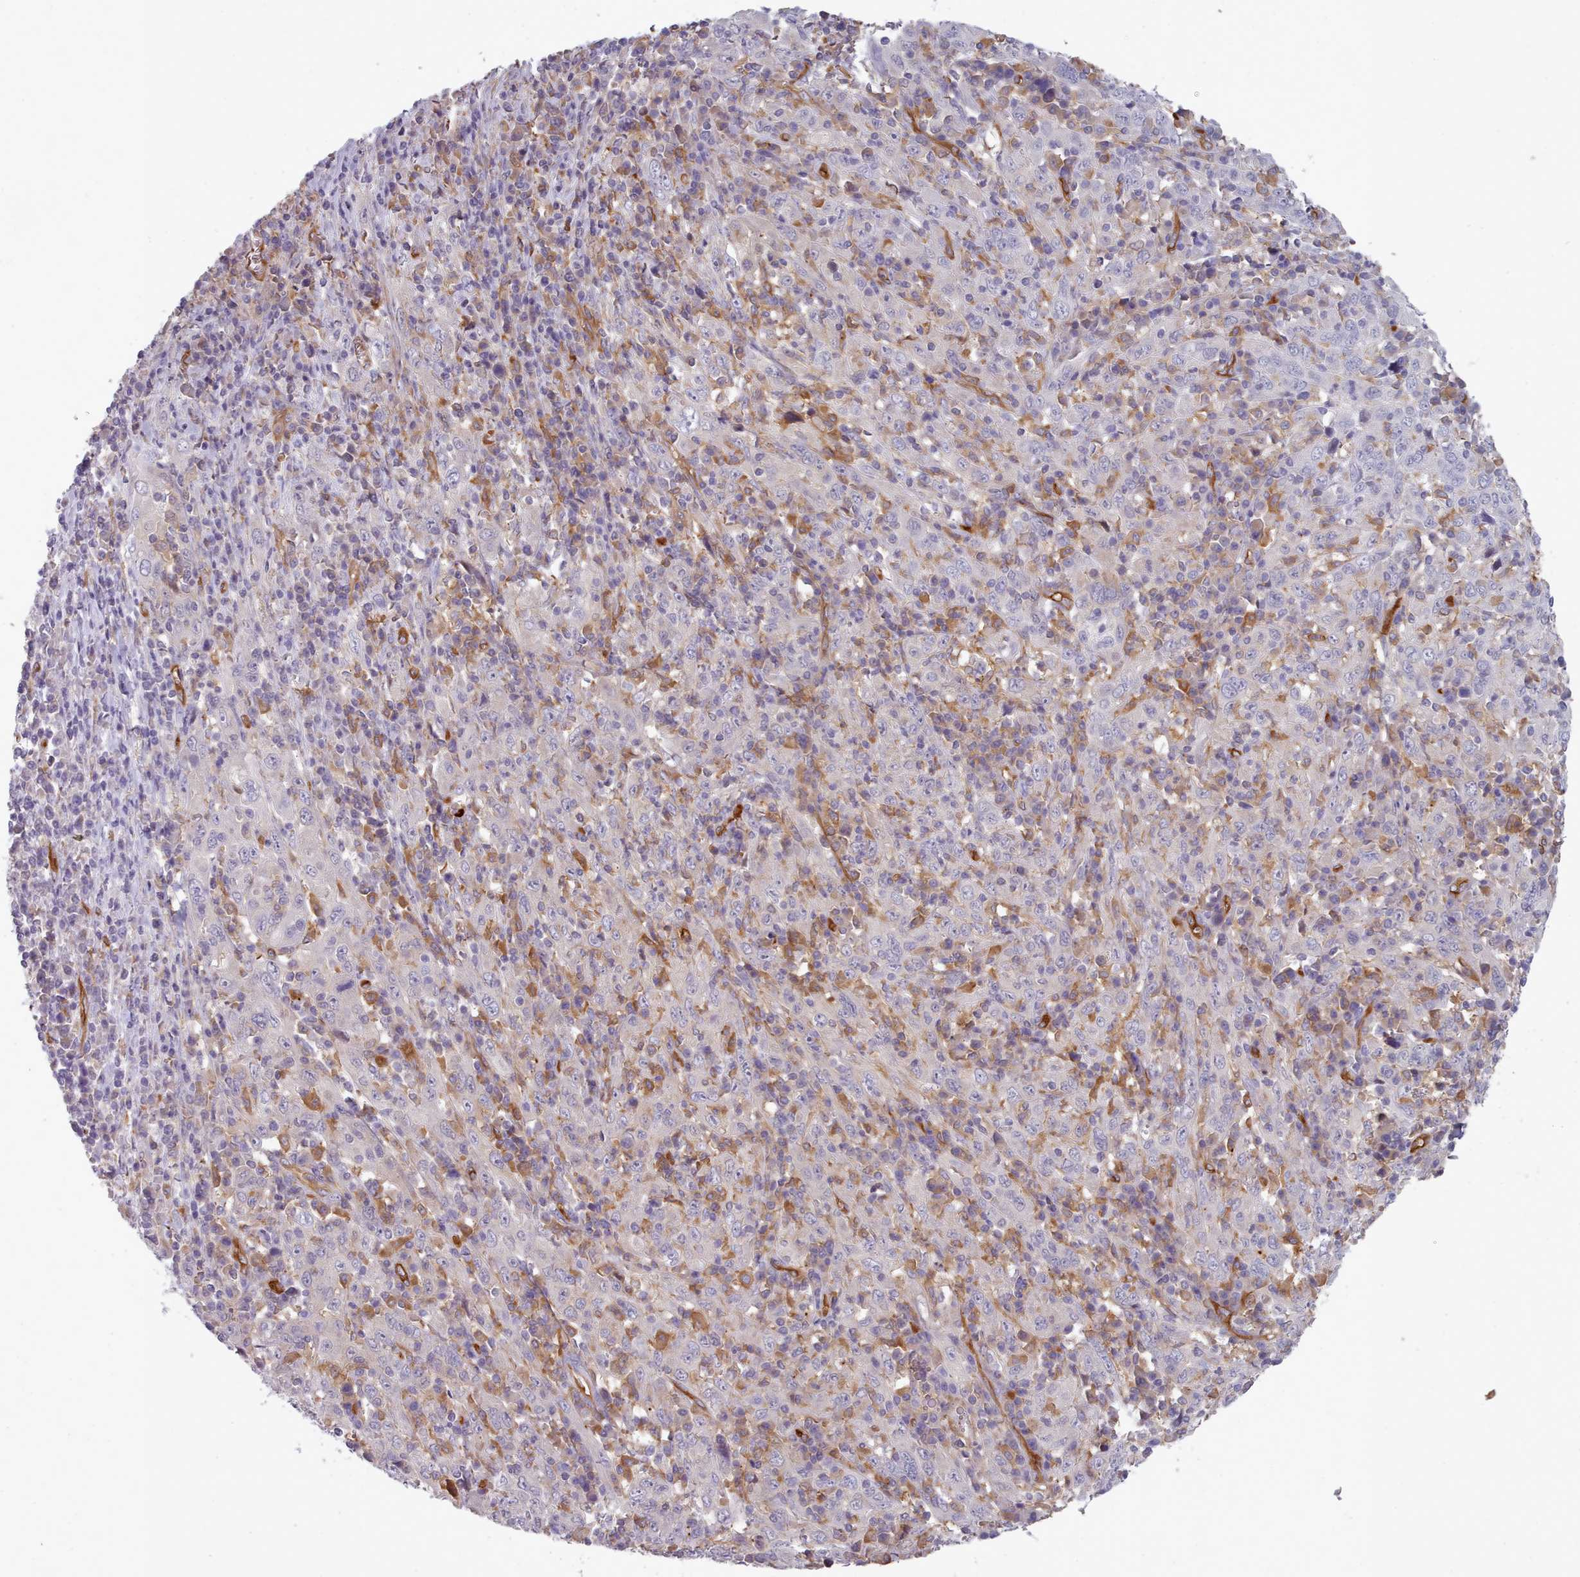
{"staining": {"intensity": "negative", "quantity": "none", "location": "none"}, "tissue": "cervical cancer", "cell_type": "Tumor cells", "image_type": "cancer", "snomed": [{"axis": "morphology", "description": "Squamous cell carcinoma, NOS"}, {"axis": "topography", "description": "Cervix"}], "caption": "Tumor cells show no significant staining in cervical cancer (squamous cell carcinoma).", "gene": "CD300LF", "patient": {"sex": "female", "age": 46}}